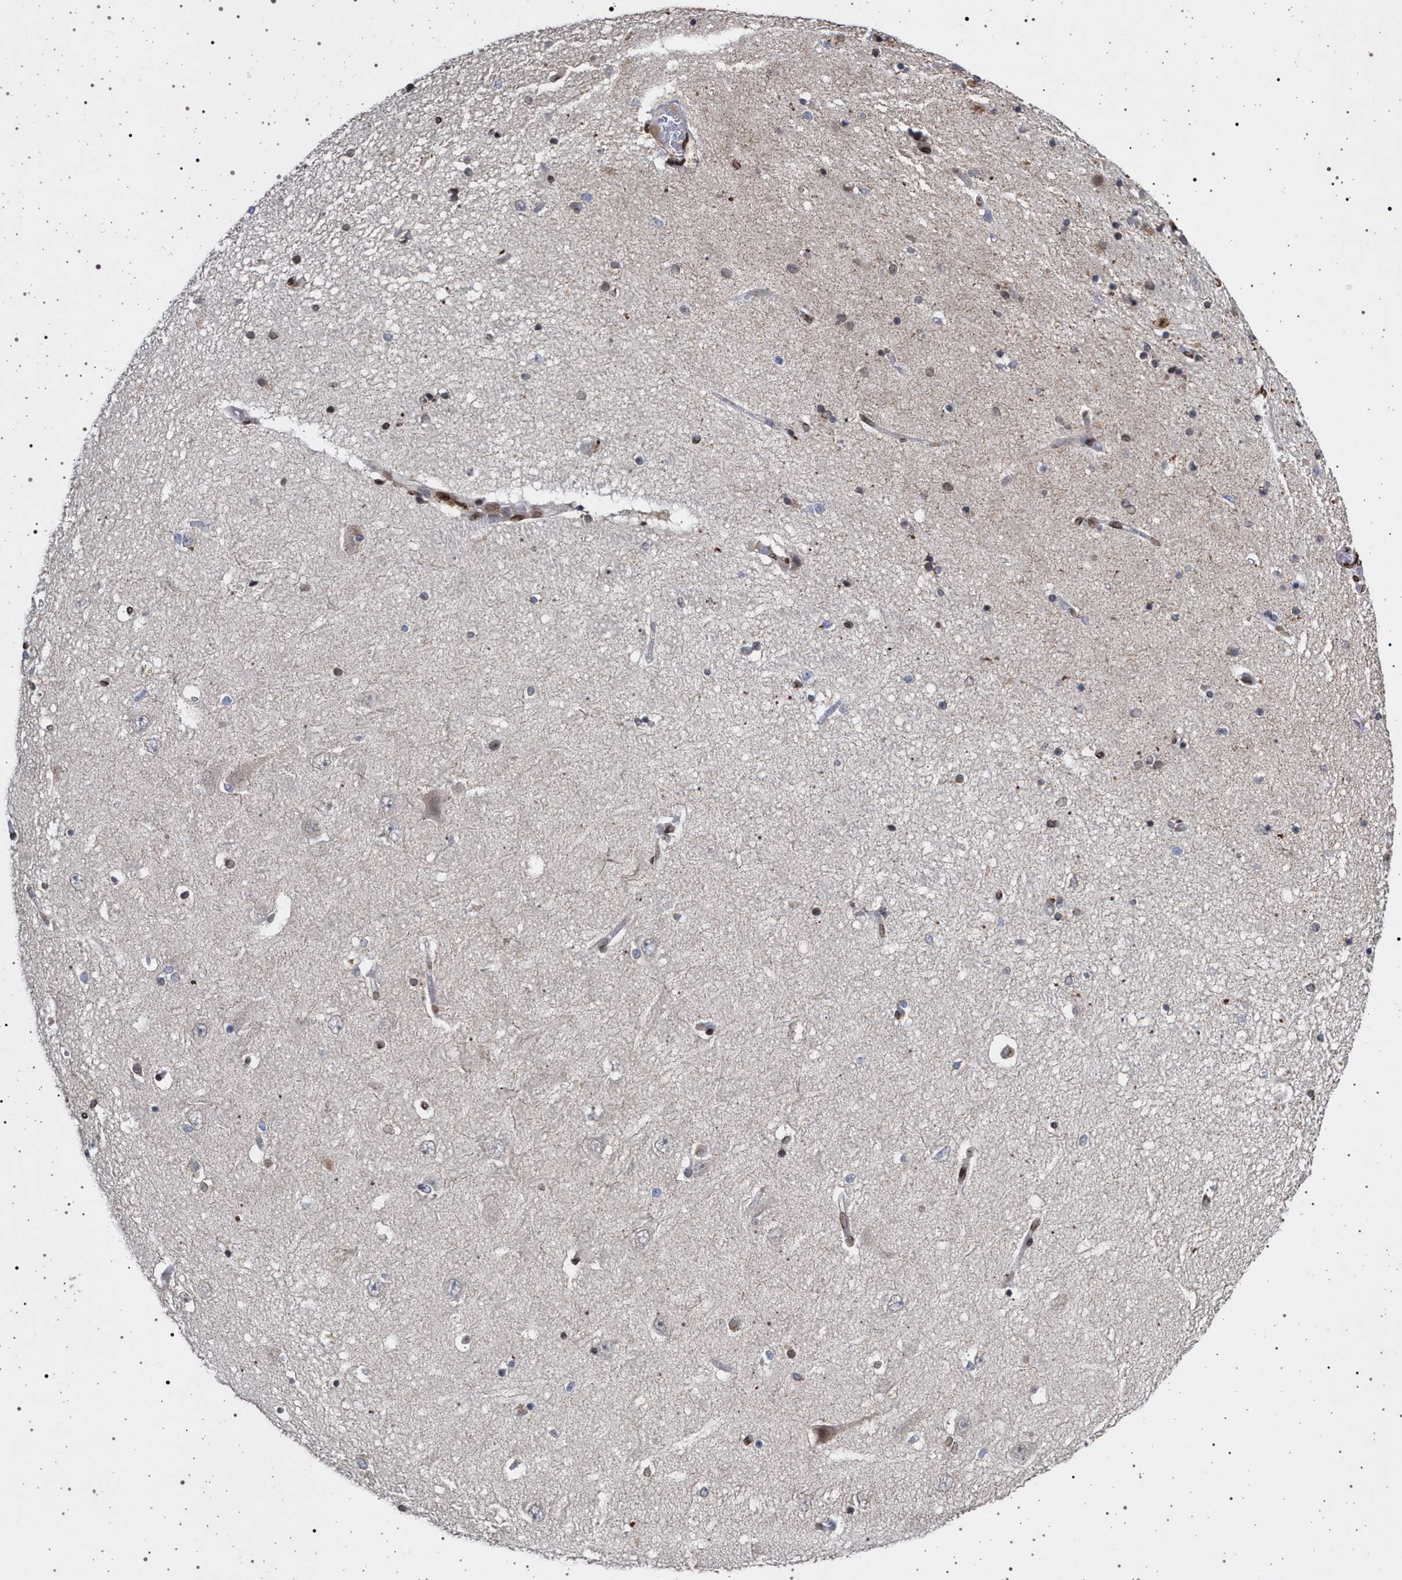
{"staining": {"intensity": "weak", "quantity": "25%-75%", "location": "cytoplasmic/membranous,nuclear"}, "tissue": "hippocampus", "cell_type": "Glial cells", "image_type": "normal", "snomed": [{"axis": "morphology", "description": "Normal tissue, NOS"}, {"axis": "topography", "description": "Hippocampus"}], "caption": "The histopathology image shows immunohistochemical staining of benign hippocampus. There is weak cytoplasmic/membranous,nuclear staining is present in approximately 25%-75% of glial cells.", "gene": "ING2", "patient": {"sex": "female", "age": 54}}